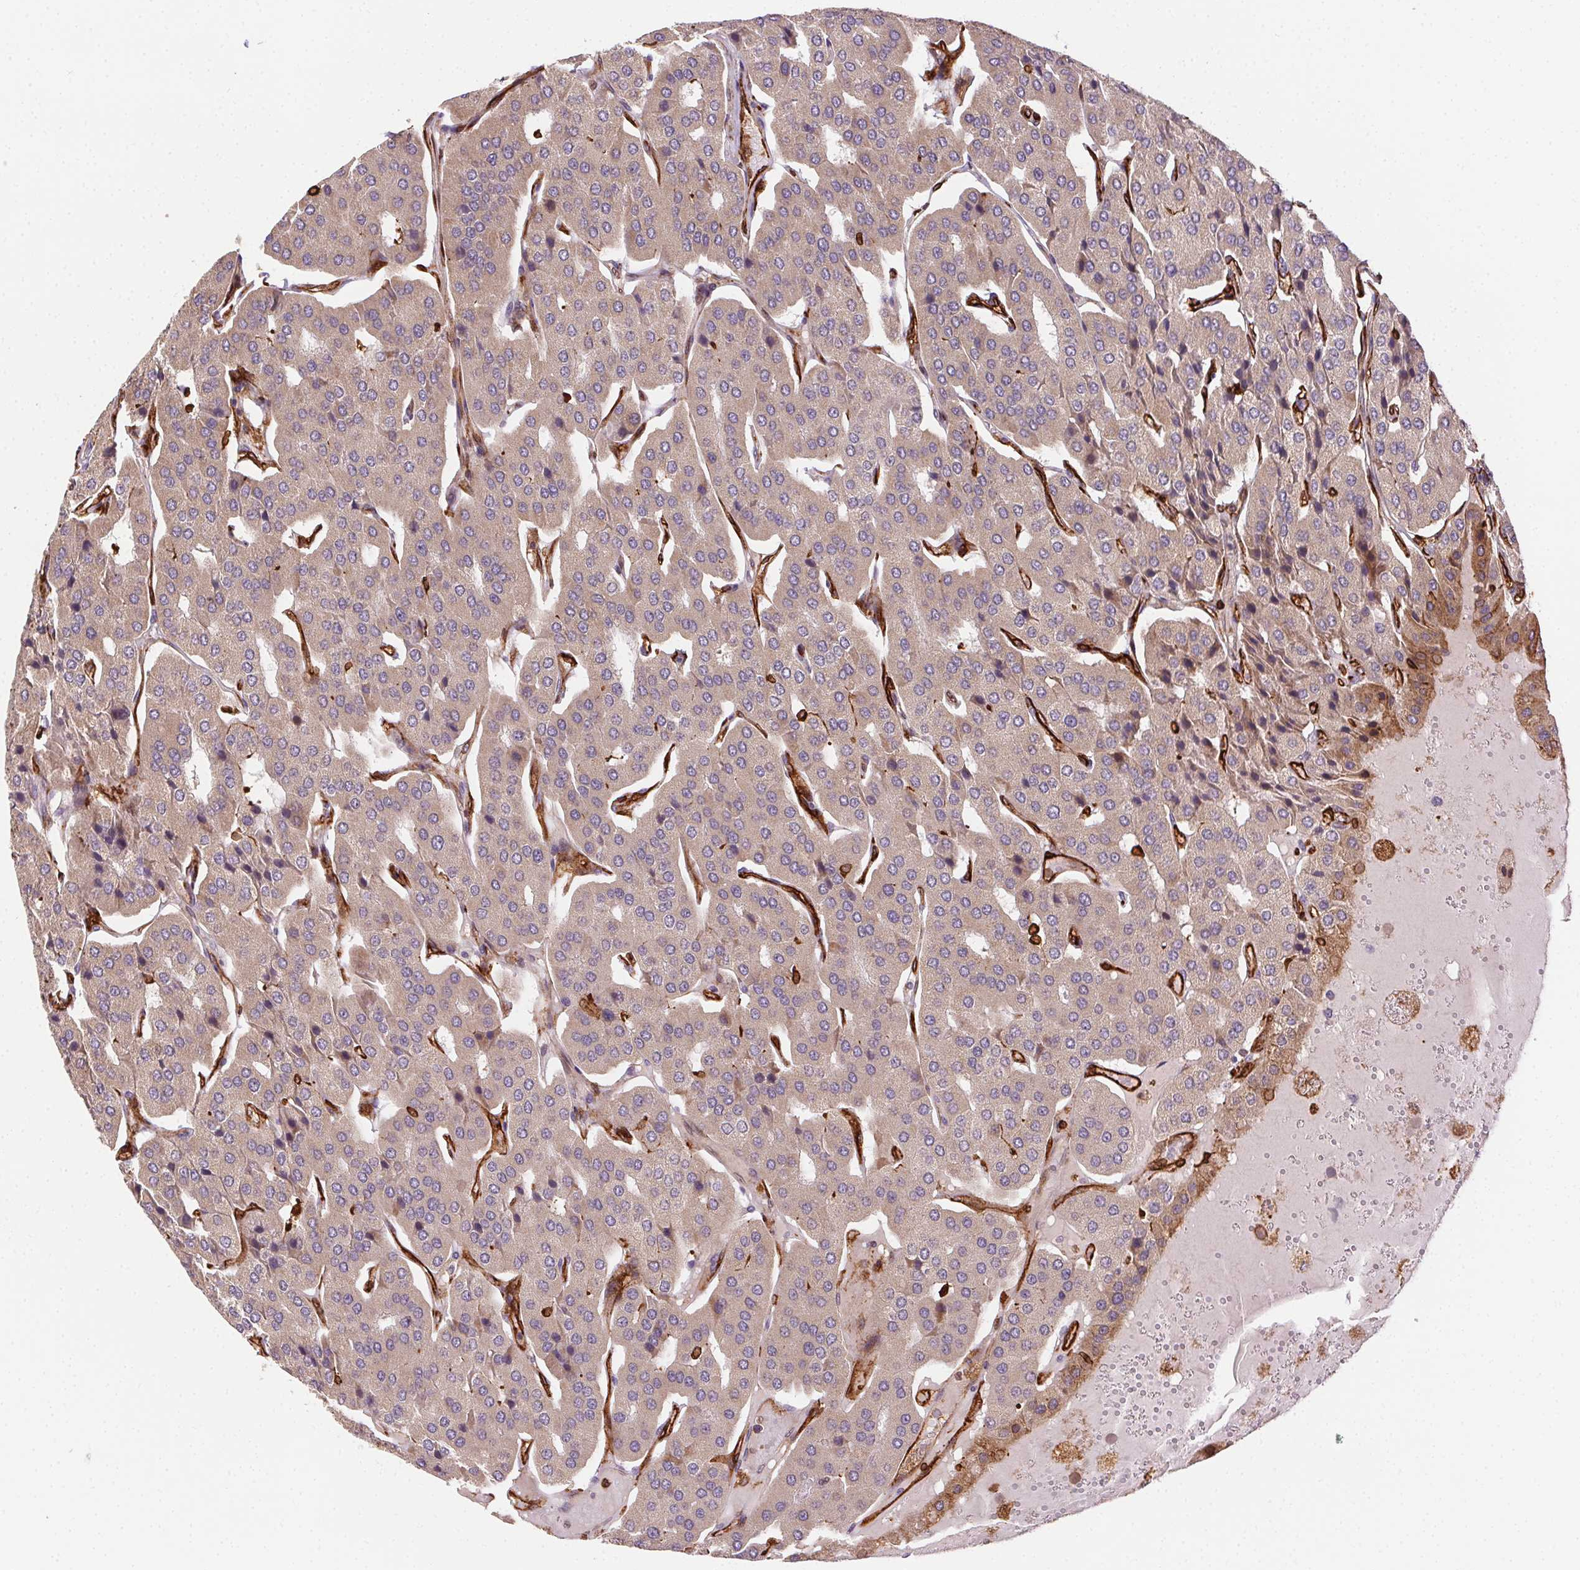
{"staining": {"intensity": "weak", "quantity": ">75%", "location": "cytoplasmic/membranous"}, "tissue": "parathyroid gland", "cell_type": "Glandular cells", "image_type": "normal", "snomed": [{"axis": "morphology", "description": "Normal tissue, NOS"}, {"axis": "morphology", "description": "Adenoma, NOS"}, {"axis": "topography", "description": "Parathyroid gland"}], "caption": "A high-resolution image shows immunohistochemistry staining of benign parathyroid gland, which shows weak cytoplasmic/membranous positivity in about >75% of glandular cells. (DAB (3,3'-diaminobenzidine) IHC with brightfield microscopy, high magnification).", "gene": "RNASET2", "patient": {"sex": "female", "age": 86}}